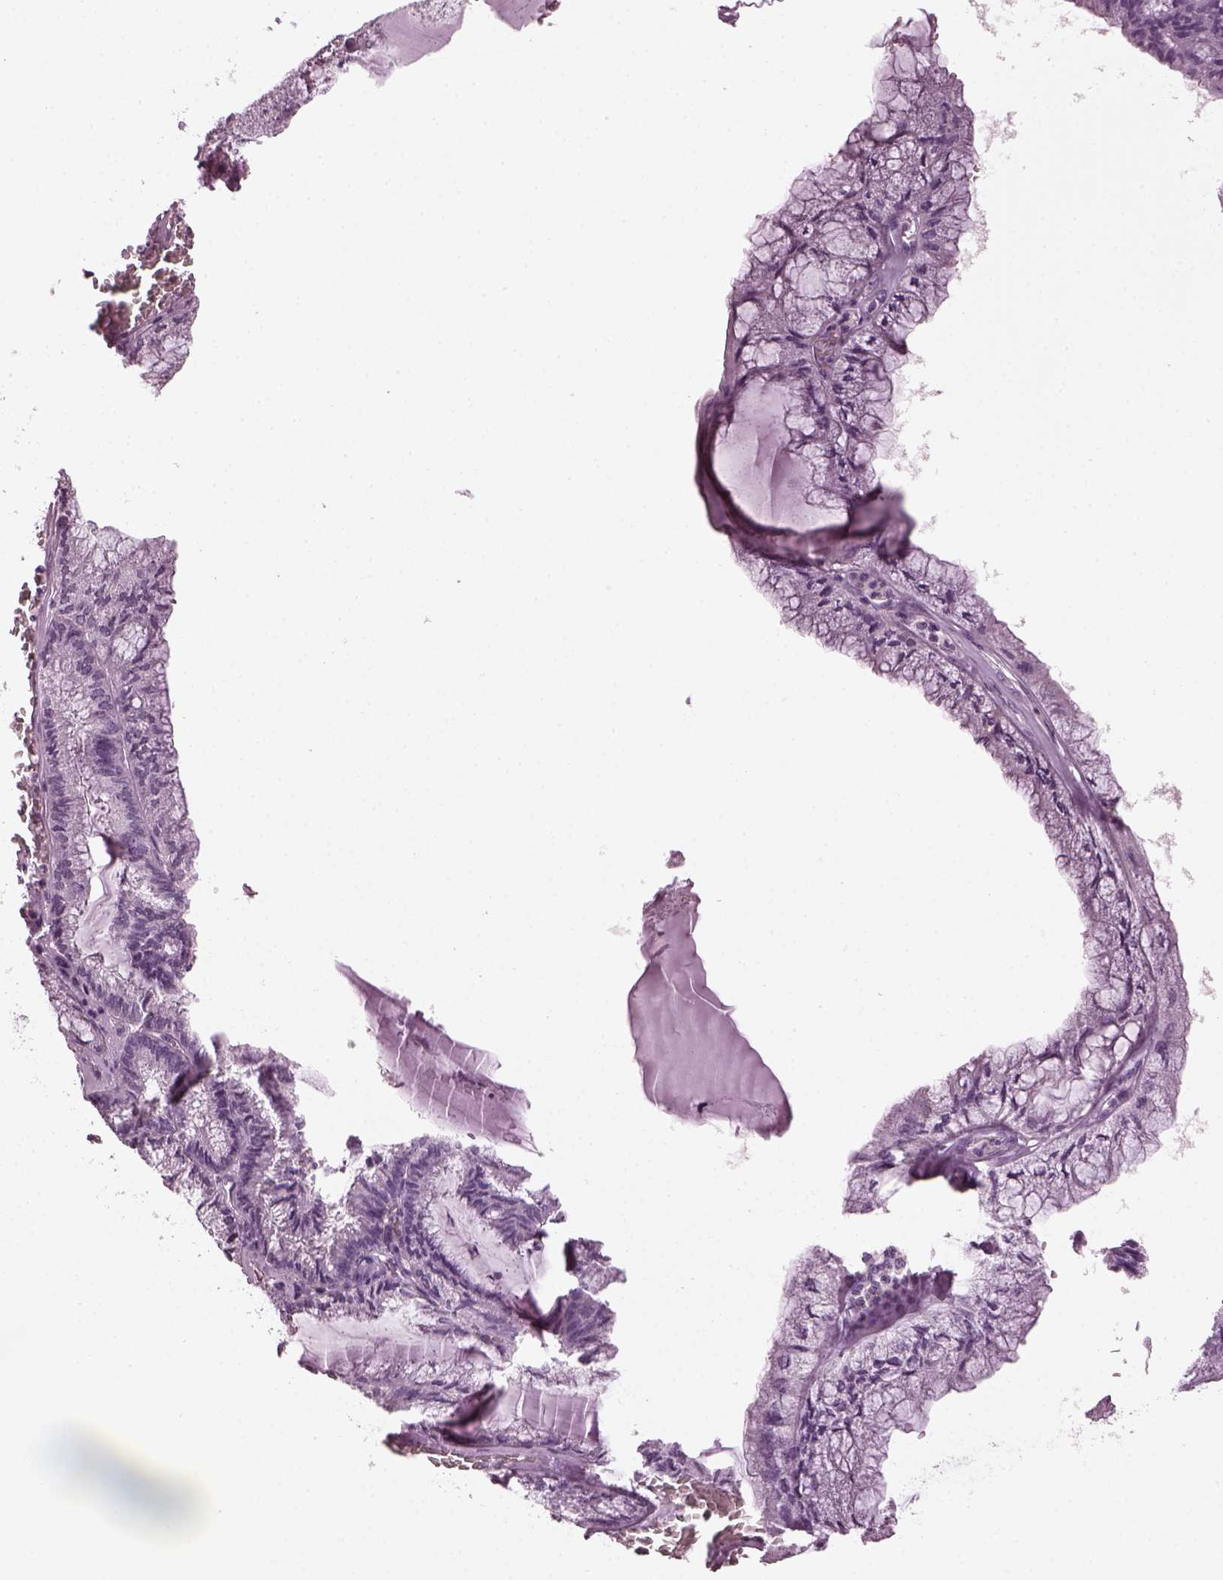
{"staining": {"intensity": "negative", "quantity": "none", "location": "none"}, "tissue": "endometrial cancer", "cell_type": "Tumor cells", "image_type": "cancer", "snomed": [{"axis": "morphology", "description": "Carcinoma, NOS"}, {"axis": "topography", "description": "Endometrium"}], "caption": "DAB (3,3'-diaminobenzidine) immunohistochemical staining of endometrial cancer (carcinoma) exhibits no significant expression in tumor cells. (Immunohistochemistry, brightfield microscopy, high magnification).", "gene": "SLC6A17", "patient": {"sex": "female", "age": 62}}